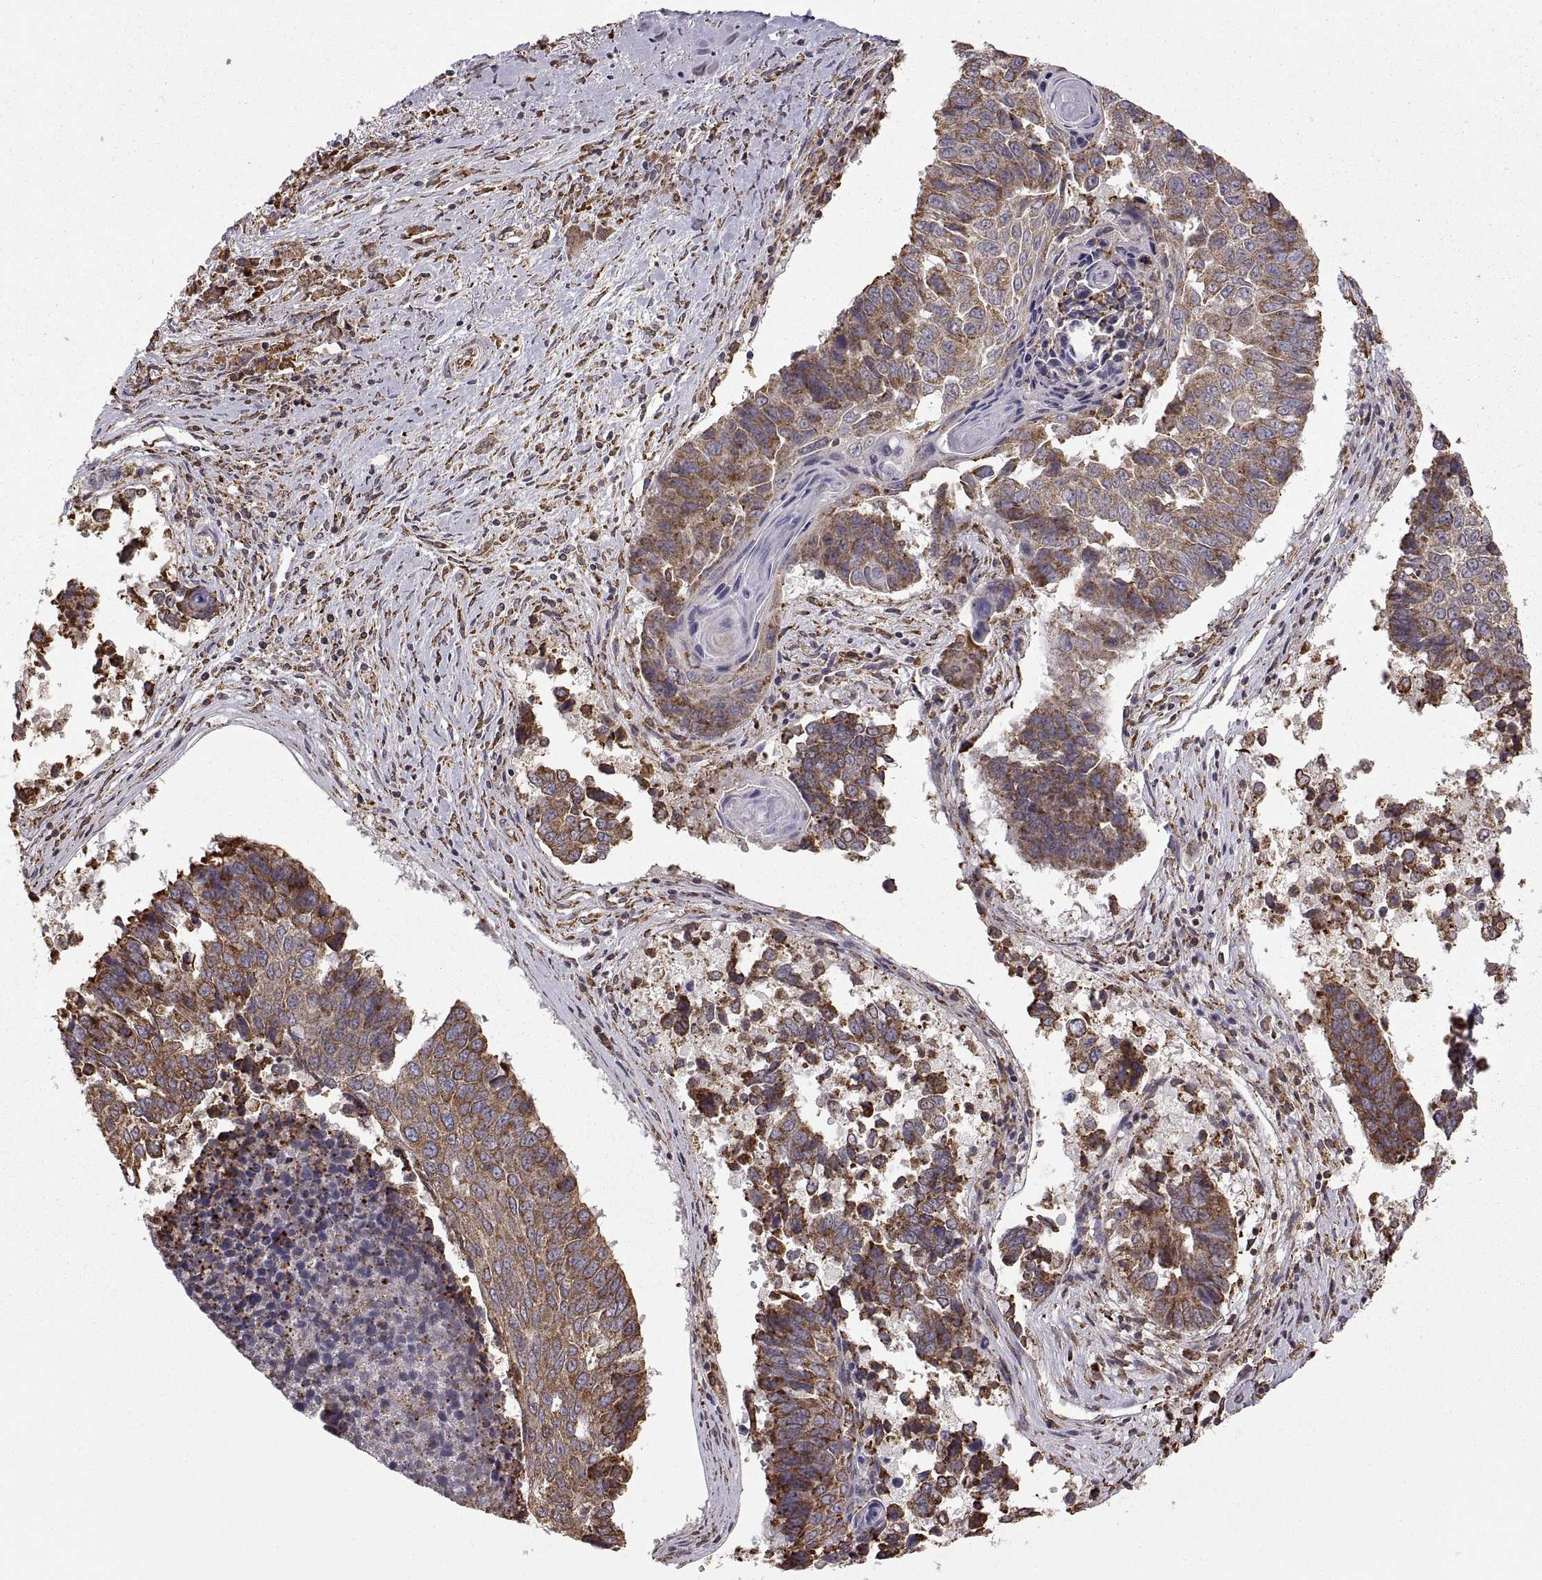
{"staining": {"intensity": "moderate", "quantity": "25%-75%", "location": "cytoplasmic/membranous"}, "tissue": "lung cancer", "cell_type": "Tumor cells", "image_type": "cancer", "snomed": [{"axis": "morphology", "description": "Squamous cell carcinoma, NOS"}, {"axis": "topography", "description": "Lung"}], "caption": "High-power microscopy captured an immunohistochemistry (IHC) micrograph of lung squamous cell carcinoma, revealing moderate cytoplasmic/membranous positivity in about 25%-75% of tumor cells. (Stains: DAB (3,3'-diaminobenzidine) in brown, nuclei in blue, Microscopy: brightfield microscopy at high magnification).", "gene": "PDIA3", "patient": {"sex": "male", "age": 73}}